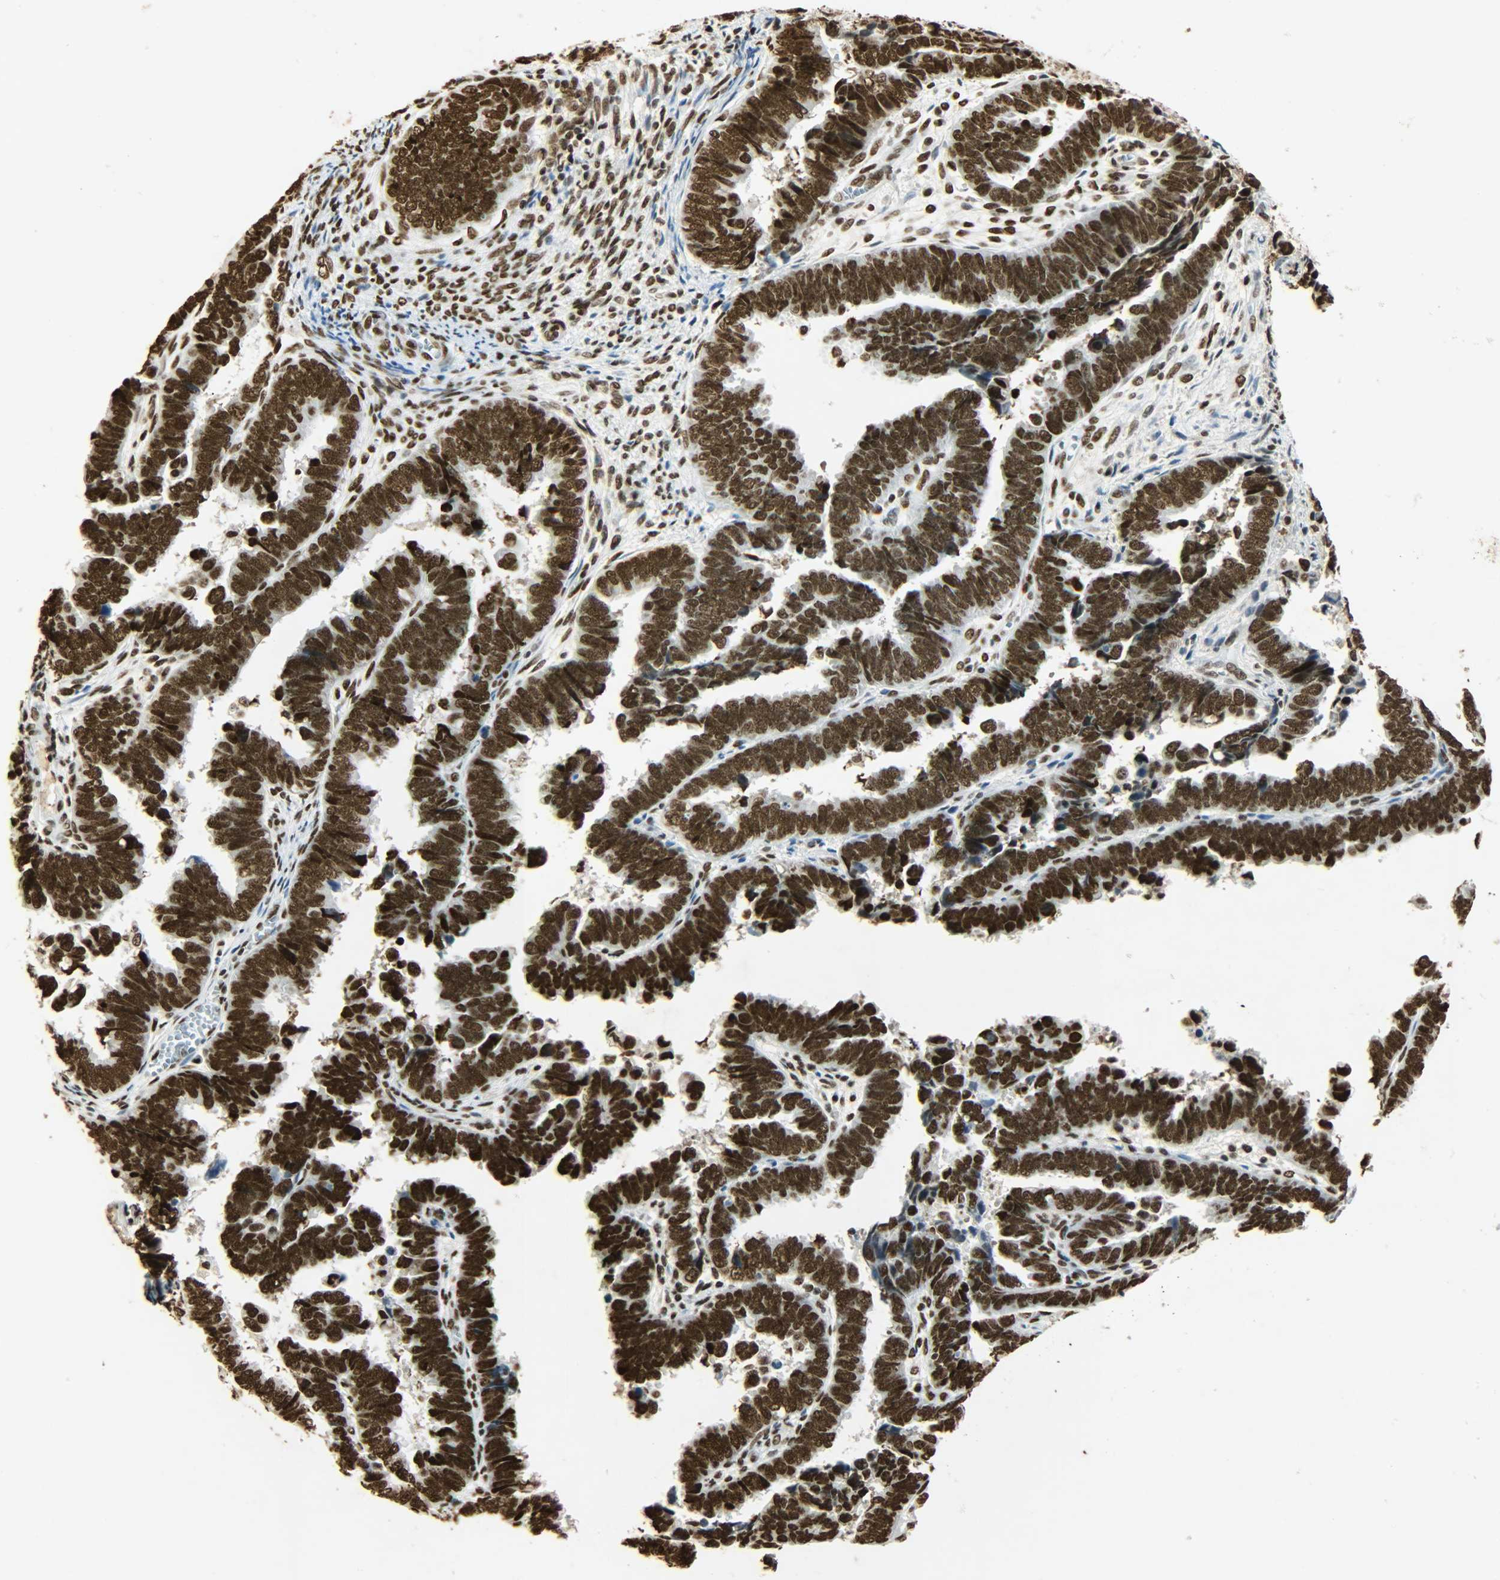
{"staining": {"intensity": "strong", "quantity": ">75%", "location": "nuclear"}, "tissue": "endometrial cancer", "cell_type": "Tumor cells", "image_type": "cancer", "snomed": [{"axis": "morphology", "description": "Adenocarcinoma, NOS"}, {"axis": "topography", "description": "Endometrium"}], "caption": "A photomicrograph showing strong nuclear expression in approximately >75% of tumor cells in endometrial adenocarcinoma, as visualized by brown immunohistochemical staining.", "gene": "KHDRBS1", "patient": {"sex": "female", "age": 75}}